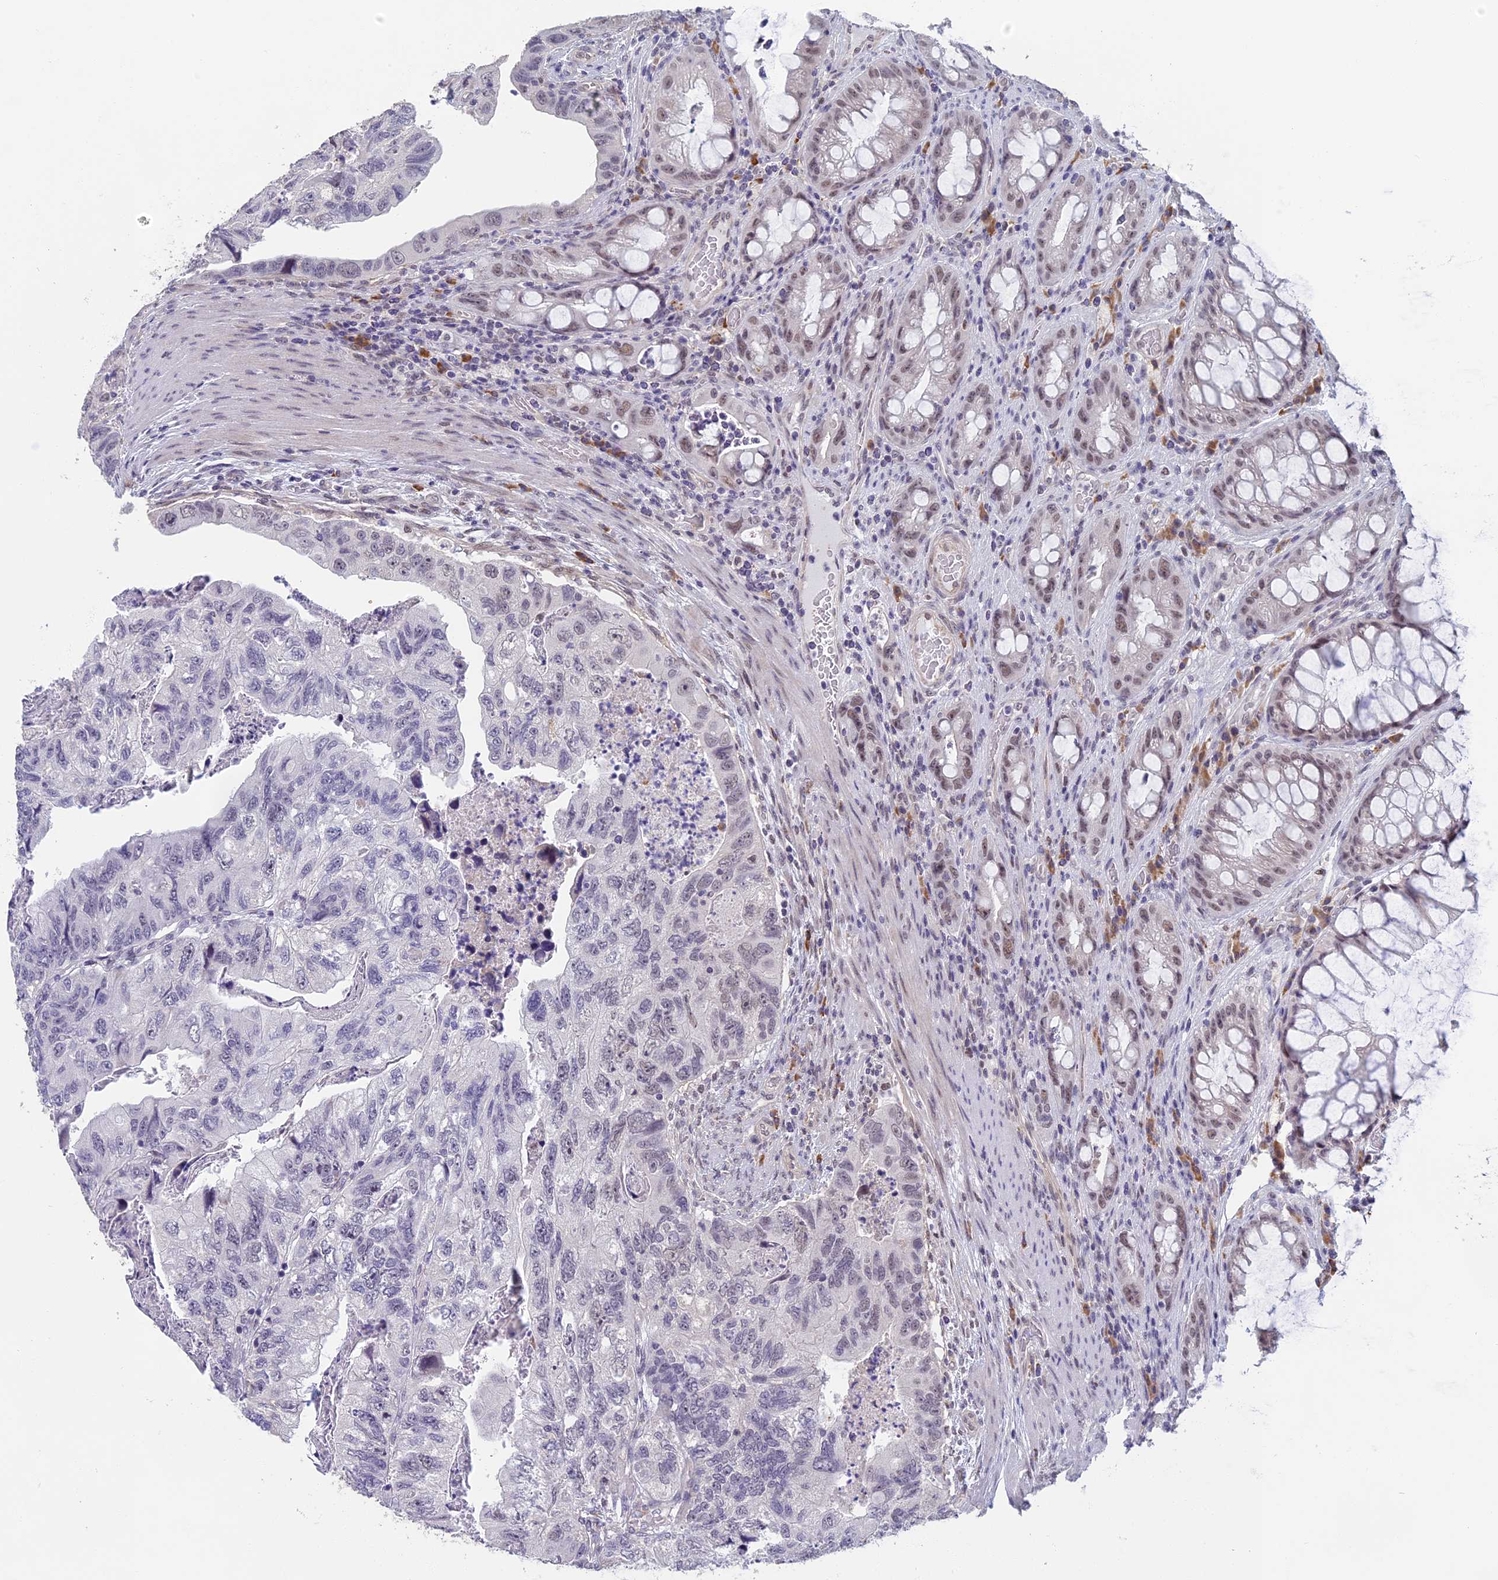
{"staining": {"intensity": "weak", "quantity": "<25%", "location": "nuclear"}, "tissue": "colorectal cancer", "cell_type": "Tumor cells", "image_type": "cancer", "snomed": [{"axis": "morphology", "description": "Adenocarcinoma, NOS"}, {"axis": "topography", "description": "Rectum"}], "caption": "Colorectal cancer (adenocarcinoma) was stained to show a protein in brown. There is no significant expression in tumor cells. (Stains: DAB immunohistochemistry with hematoxylin counter stain, Microscopy: brightfield microscopy at high magnification).", "gene": "MORF4L1", "patient": {"sex": "male", "age": 63}}